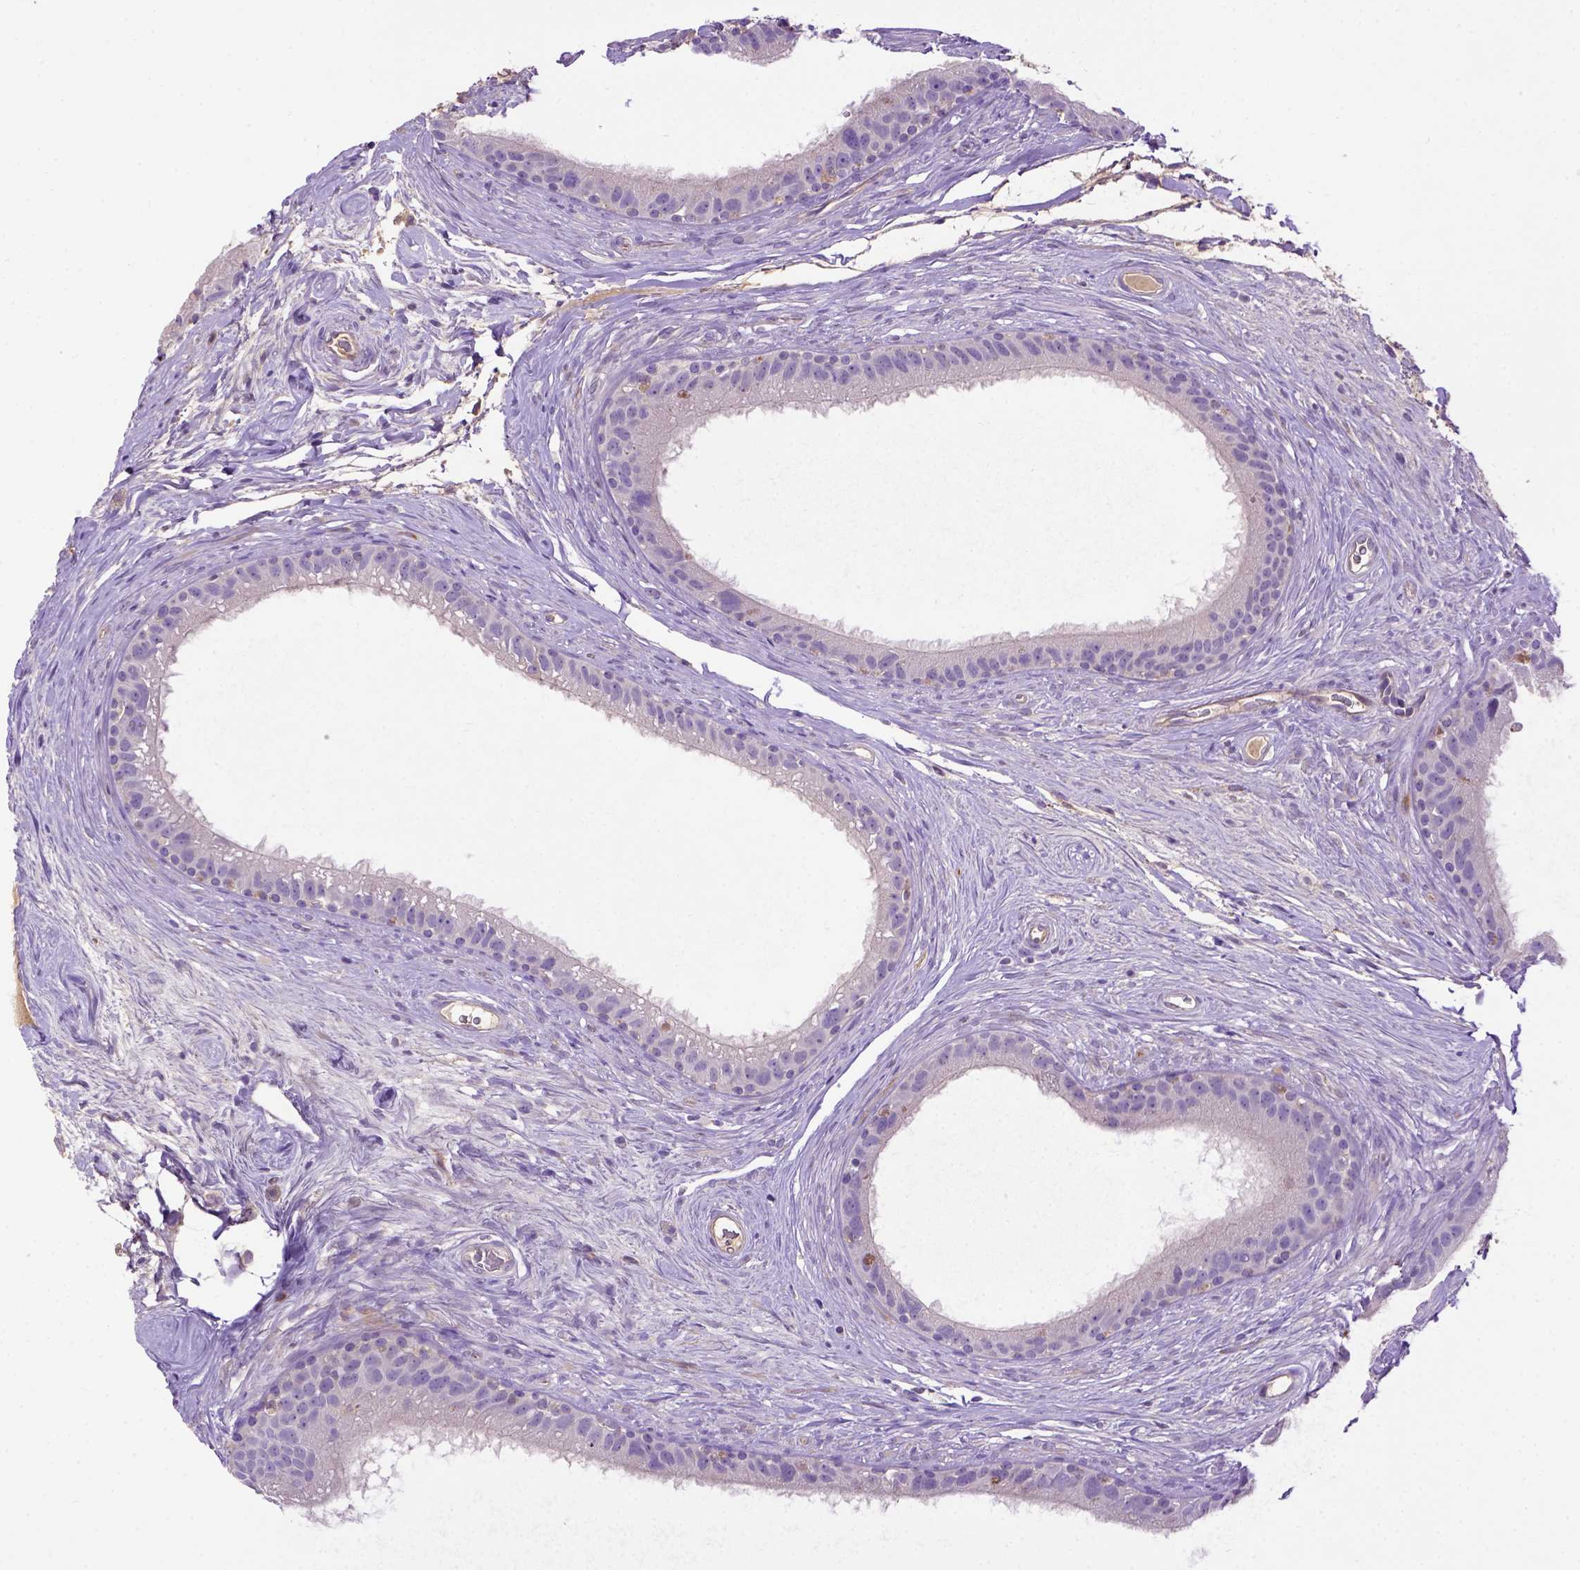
{"staining": {"intensity": "negative", "quantity": "none", "location": "none"}, "tissue": "epididymis", "cell_type": "Glandular cells", "image_type": "normal", "snomed": [{"axis": "morphology", "description": "Normal tissue, NOS"}, {"axis": "topography", "description": "Epididymis"}], "caption": "Glandular cells are negative for brown protein staining in normal epididymis. (Brightfield microscopy of DAB (3,3'-diaminobenzidine) immunohistochemistry (IHC) at high magnification).", "gene": "DEPDC1B", "patient": {"sex": "male", "age": 59}}